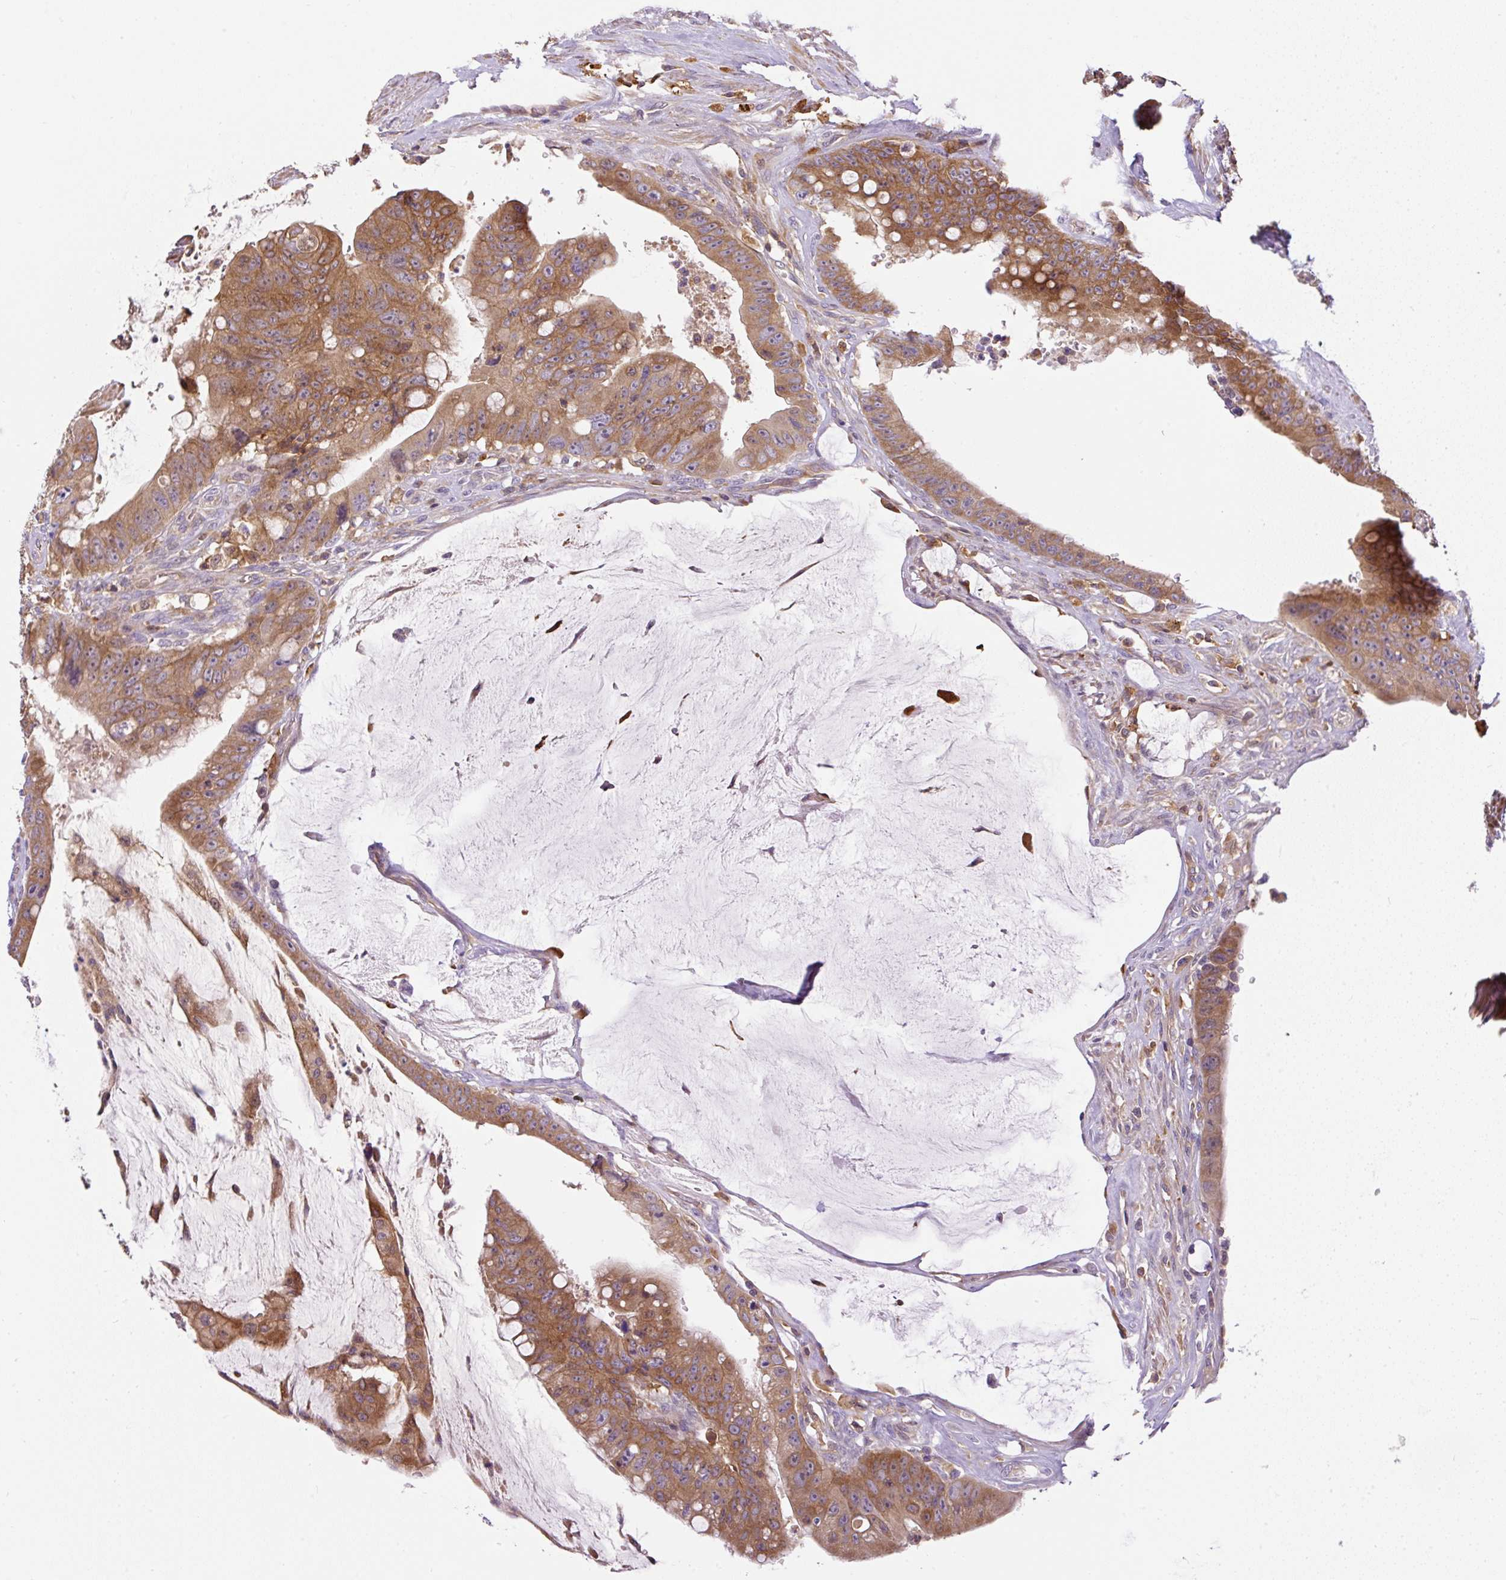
{"staining": {"intensity": "moderate", "quantity": ">75%", "location": "cytoplasmic/membranous"}, "tissue": "colorectal cancer", "cell_type": "Tumor cells", "image_type": "cancer", "snomed": [{"axis": "morphology", "description": "Adenocarcinoma, NOS"}, {"axis": "topography", "description": "Rectum"}], "caption": "Colorectal cancer tissue reveals moderate cytoplasmic/membranous expression in approximately >75% of tumor cells Using DAB (3,3'-diaminobenzidine) (brown) and hematoxylin (blue) stains, captured at high magnification using brightfield microscopy.", "gene": "CCDC28A", "patient": {"sex": "male", "age": 78}}